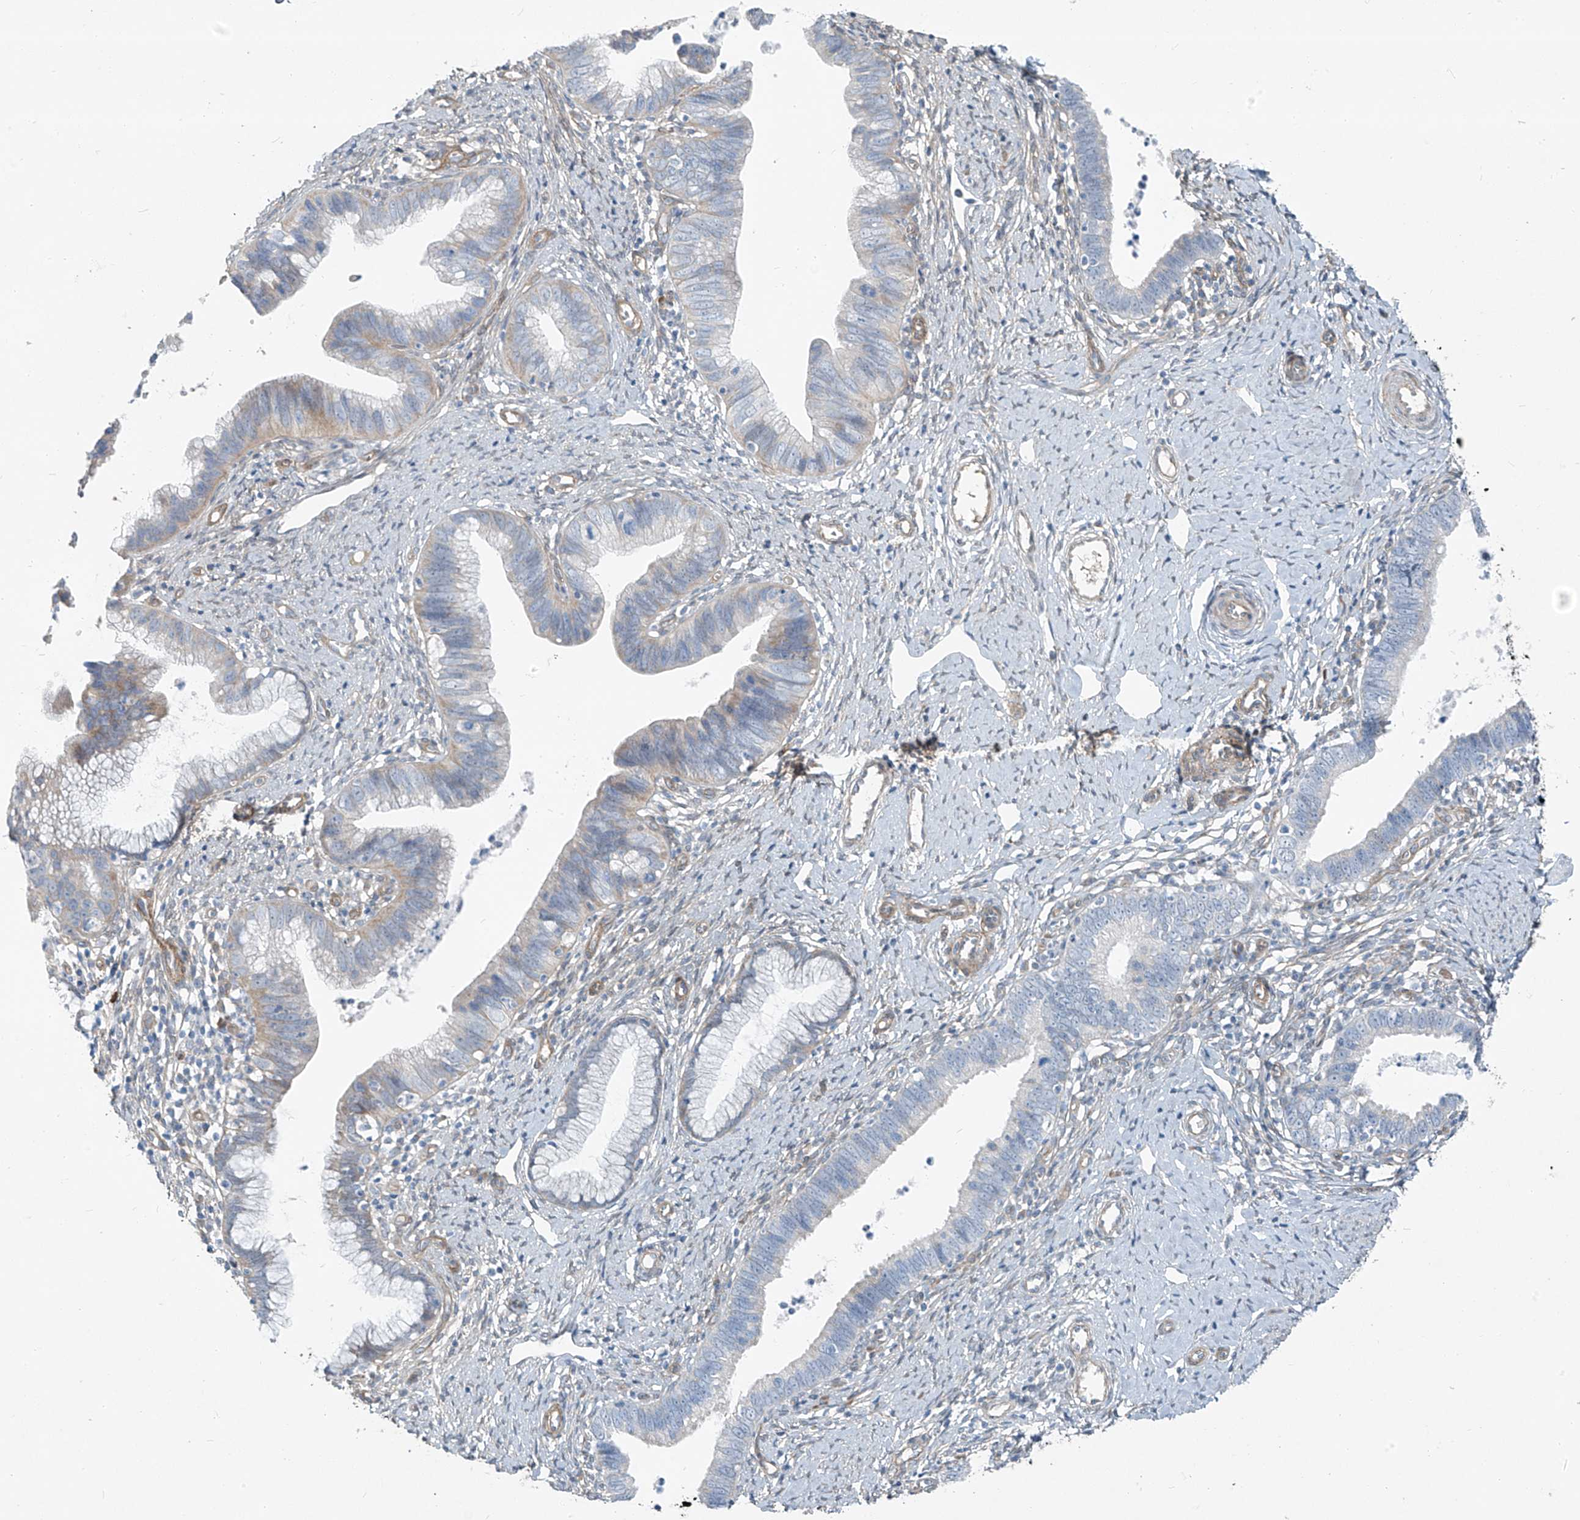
{"staining": {"intensity": "negative", "quantity": "none", "location": "none"}, "tissue": "cervical cancer", "cell_type": "Tumor cells", "image_type": "cancer", "snomed": [{"axis": "morphology", "description": "Adenocarcinoma, NOS"}, {"axis": "topography", "description": "Cervix"}], "caption": "A histopathology image of human adenocarcinoma (cervical) is negative for staining in tumor cells.", "gene": "TNS2", "patient": {"sex": "female", "age": 36}}